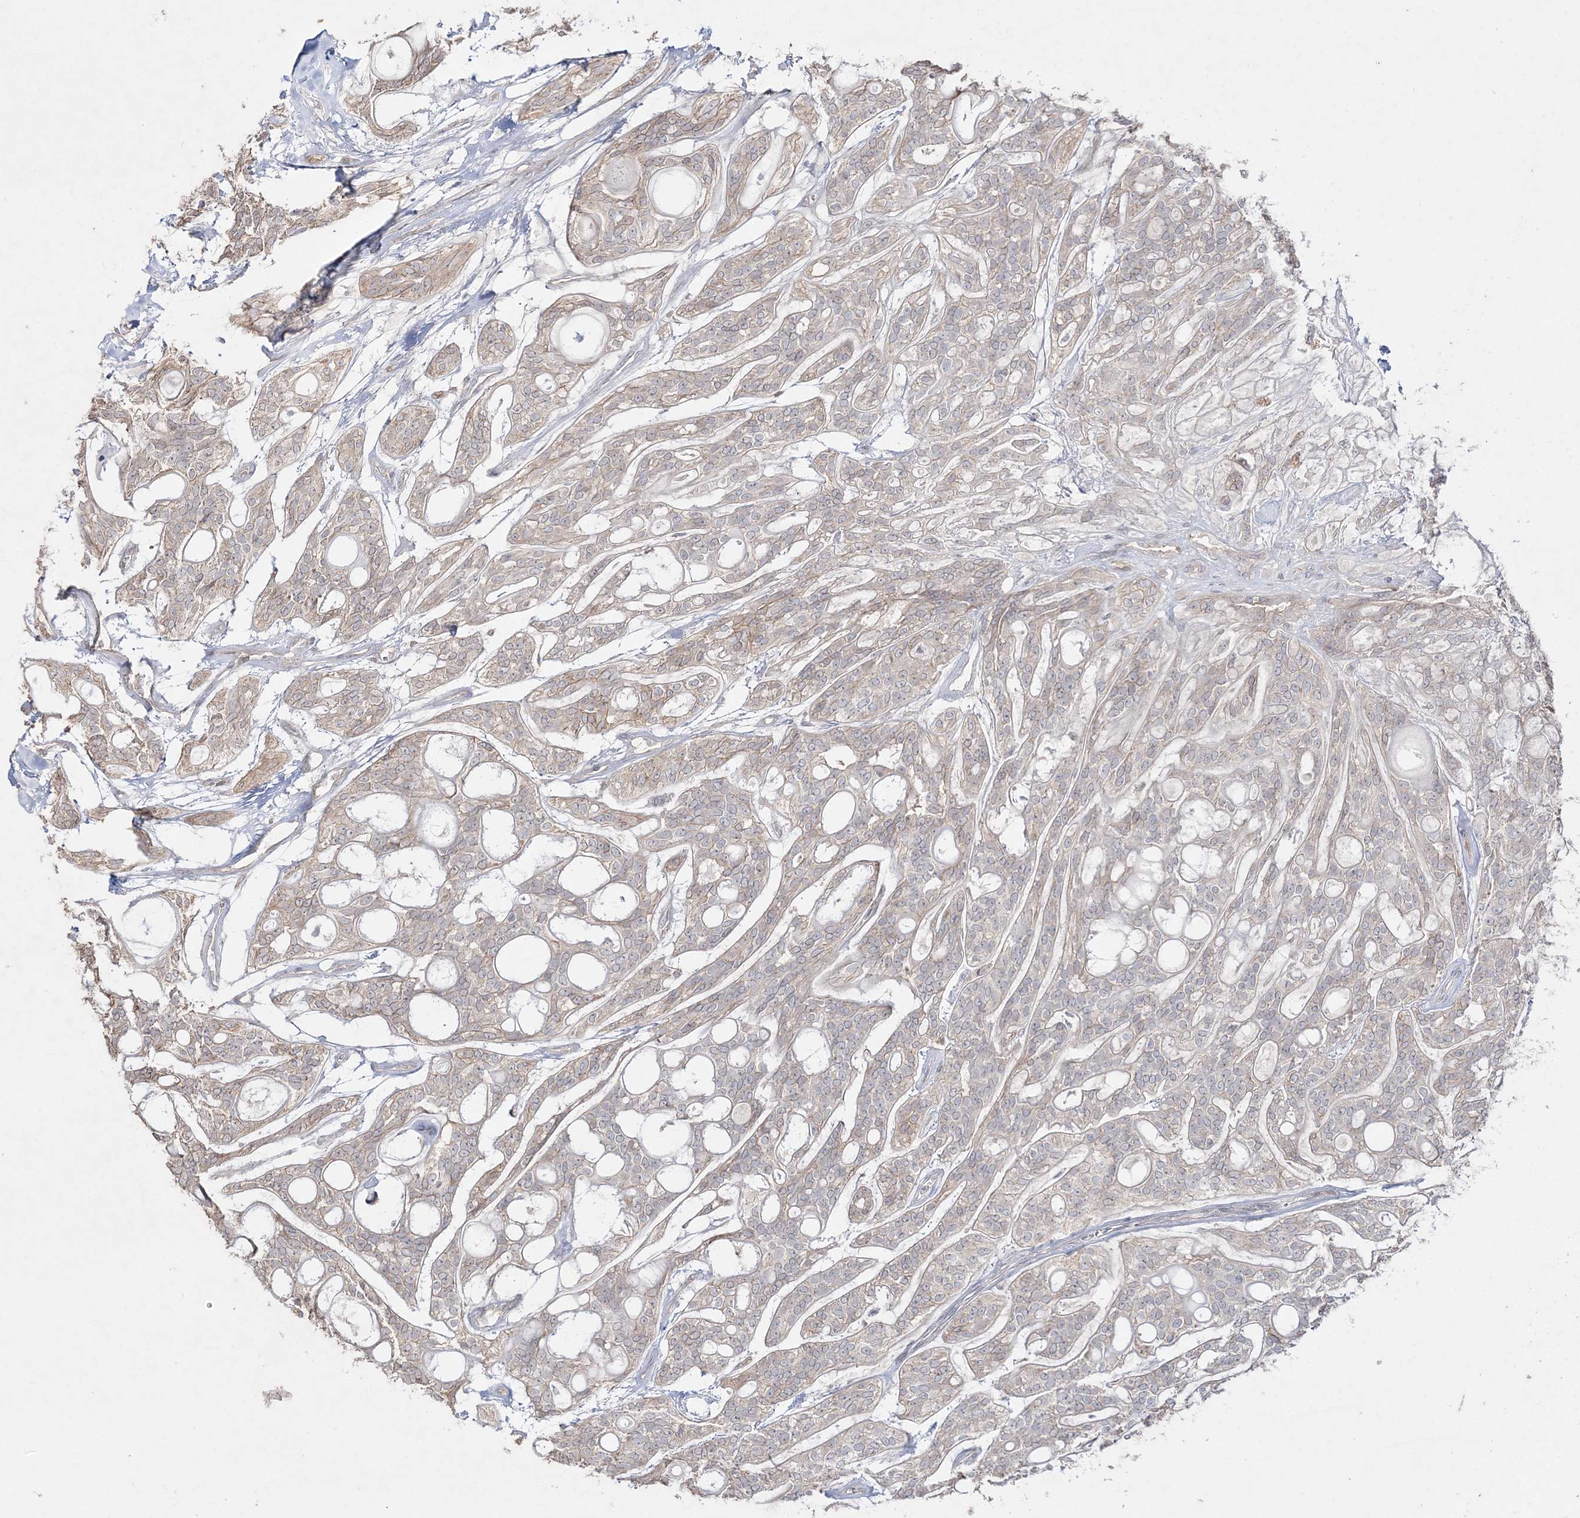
{"staining": {"intensity": "negative", "quantity": "none", "location": "none"}, "tissue": "head and neck cancer", "cell_type": "Tumor cells", "image_type": "cancer", "snomed": [{"axis": "morphology", "description": "Adenocarcinoma, NOS"}, {"axis": "topography", "description": "Head-Neck"}], "caption": "IHC of head and neck adenocarcinoma demonstrates no staining in tumor cells.", "gene": "SH3BP4", "patient": {"sex": "male", "age": 66}}